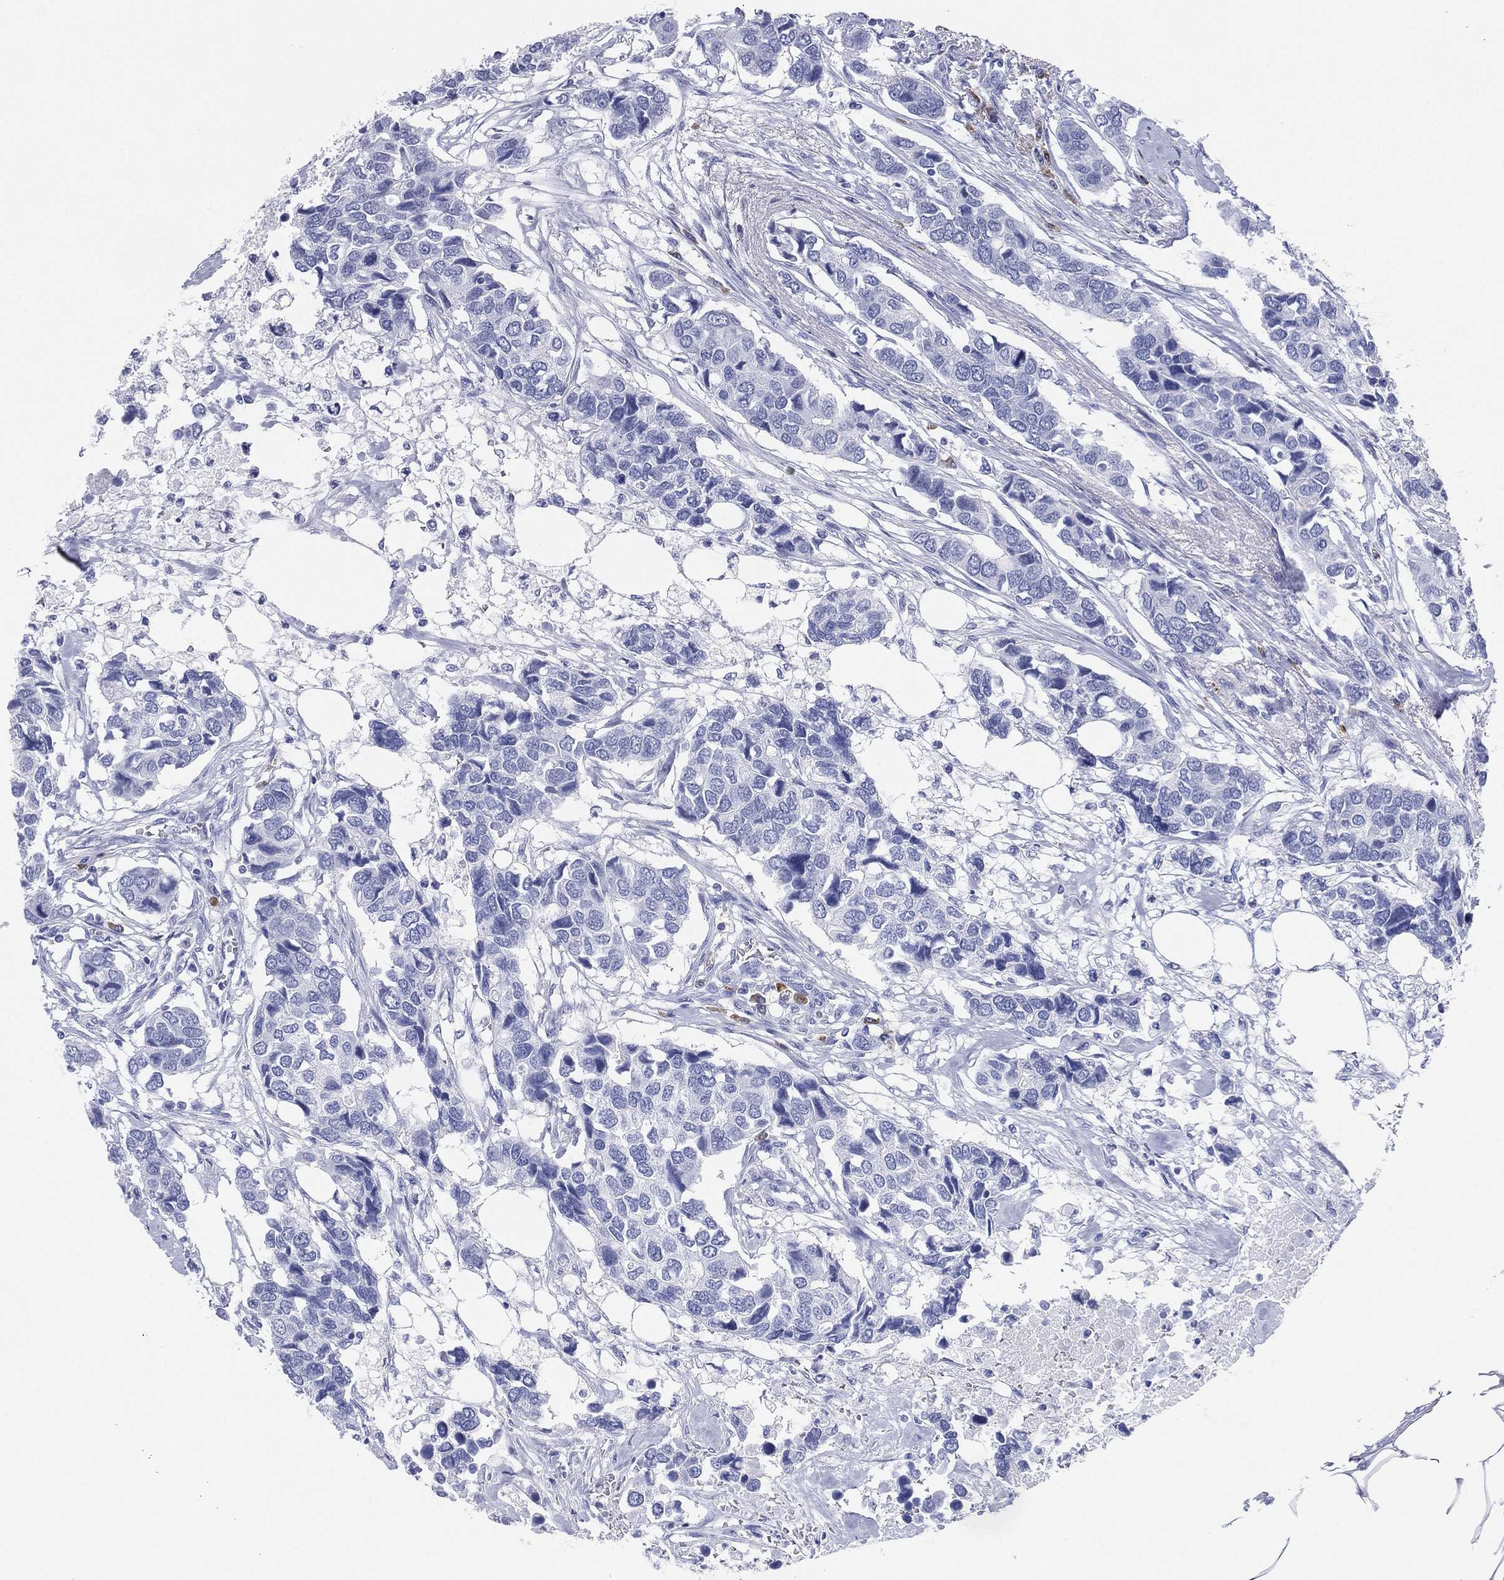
{"staining": {"intensity": "negative", "quantity": "none", "location": "none"}, "tissue": "breast cancer", "cell_type": "Tumor cells", "image_type": "cancer", "snomed": [{"axis": "morphology", "description": "Duct carcinoma"}, {"axis": "topography", "description": "Breast"}], "caption": "Tumor cells are negative for brown protein staining in breast cancer. Brightfield microscopy of immunohistochemistry stained with DAB (brown) and hematoxylin (blue), captured at high magnification.", "gene": "CD79A", "patient": {"sex": "female", "age": 83}}